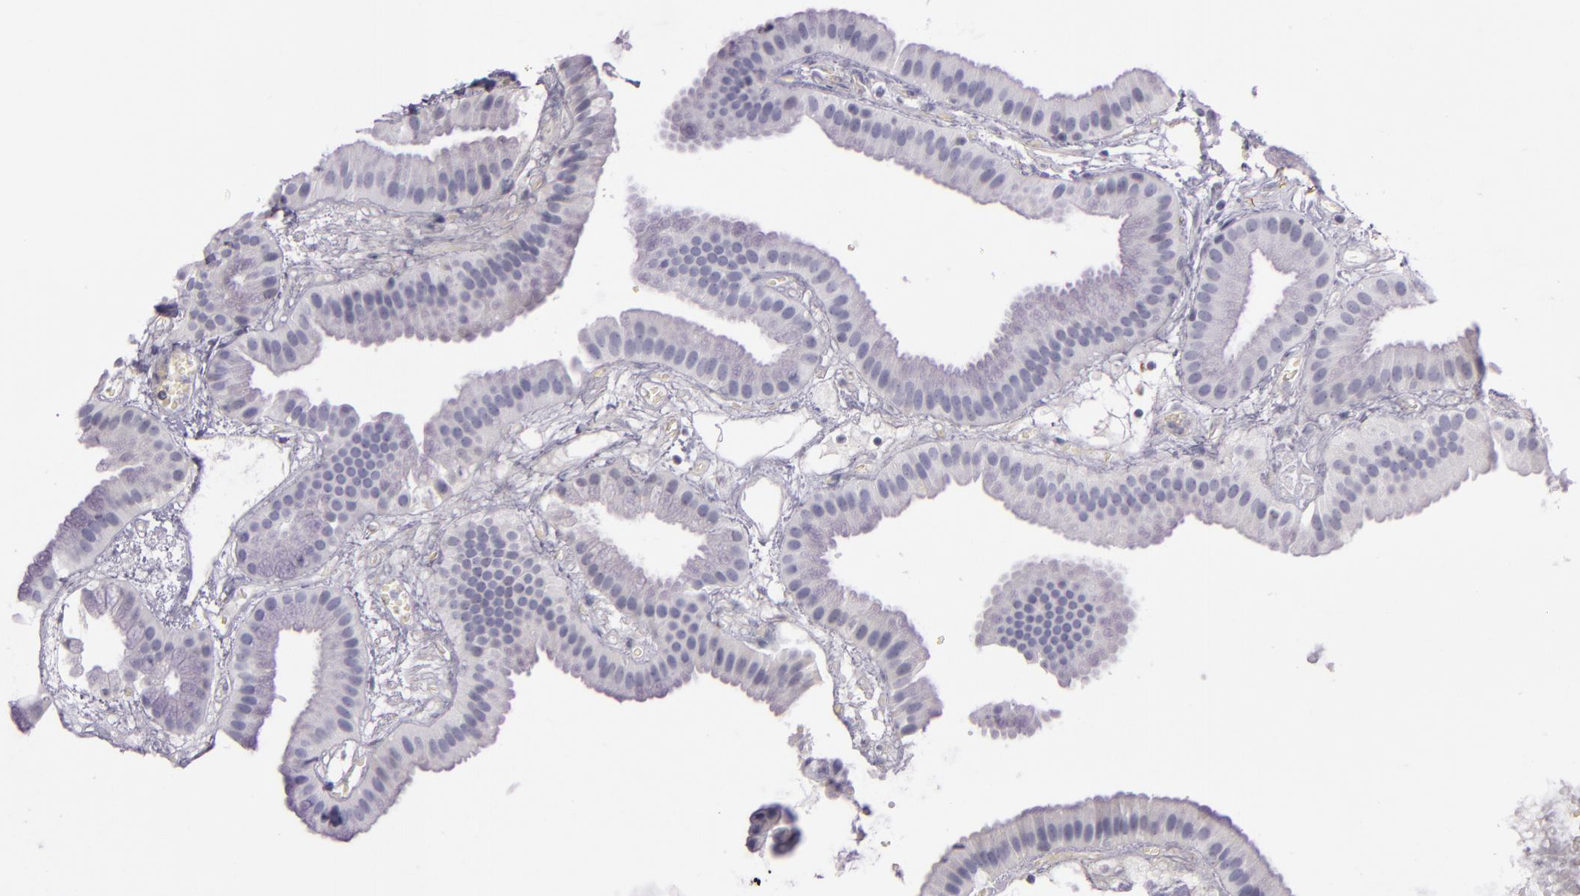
{"staining": {"intensity": "negative", "quantity": "none", "location": "none"}, "tissue": "gallbladder", "cell_type": "Glandular cells", "image_type": "normal", "snomed": [{"axis": "morphology", "description": "Normal tissue, NOS"}, {"axis": "topography", "description": "Gallbladder"}], "caption": "The histopathology image exhibits no significant staining in glandular cells of gallbladder.", "gene": "INA", "patient": {"sex": "female", "age": 63}}